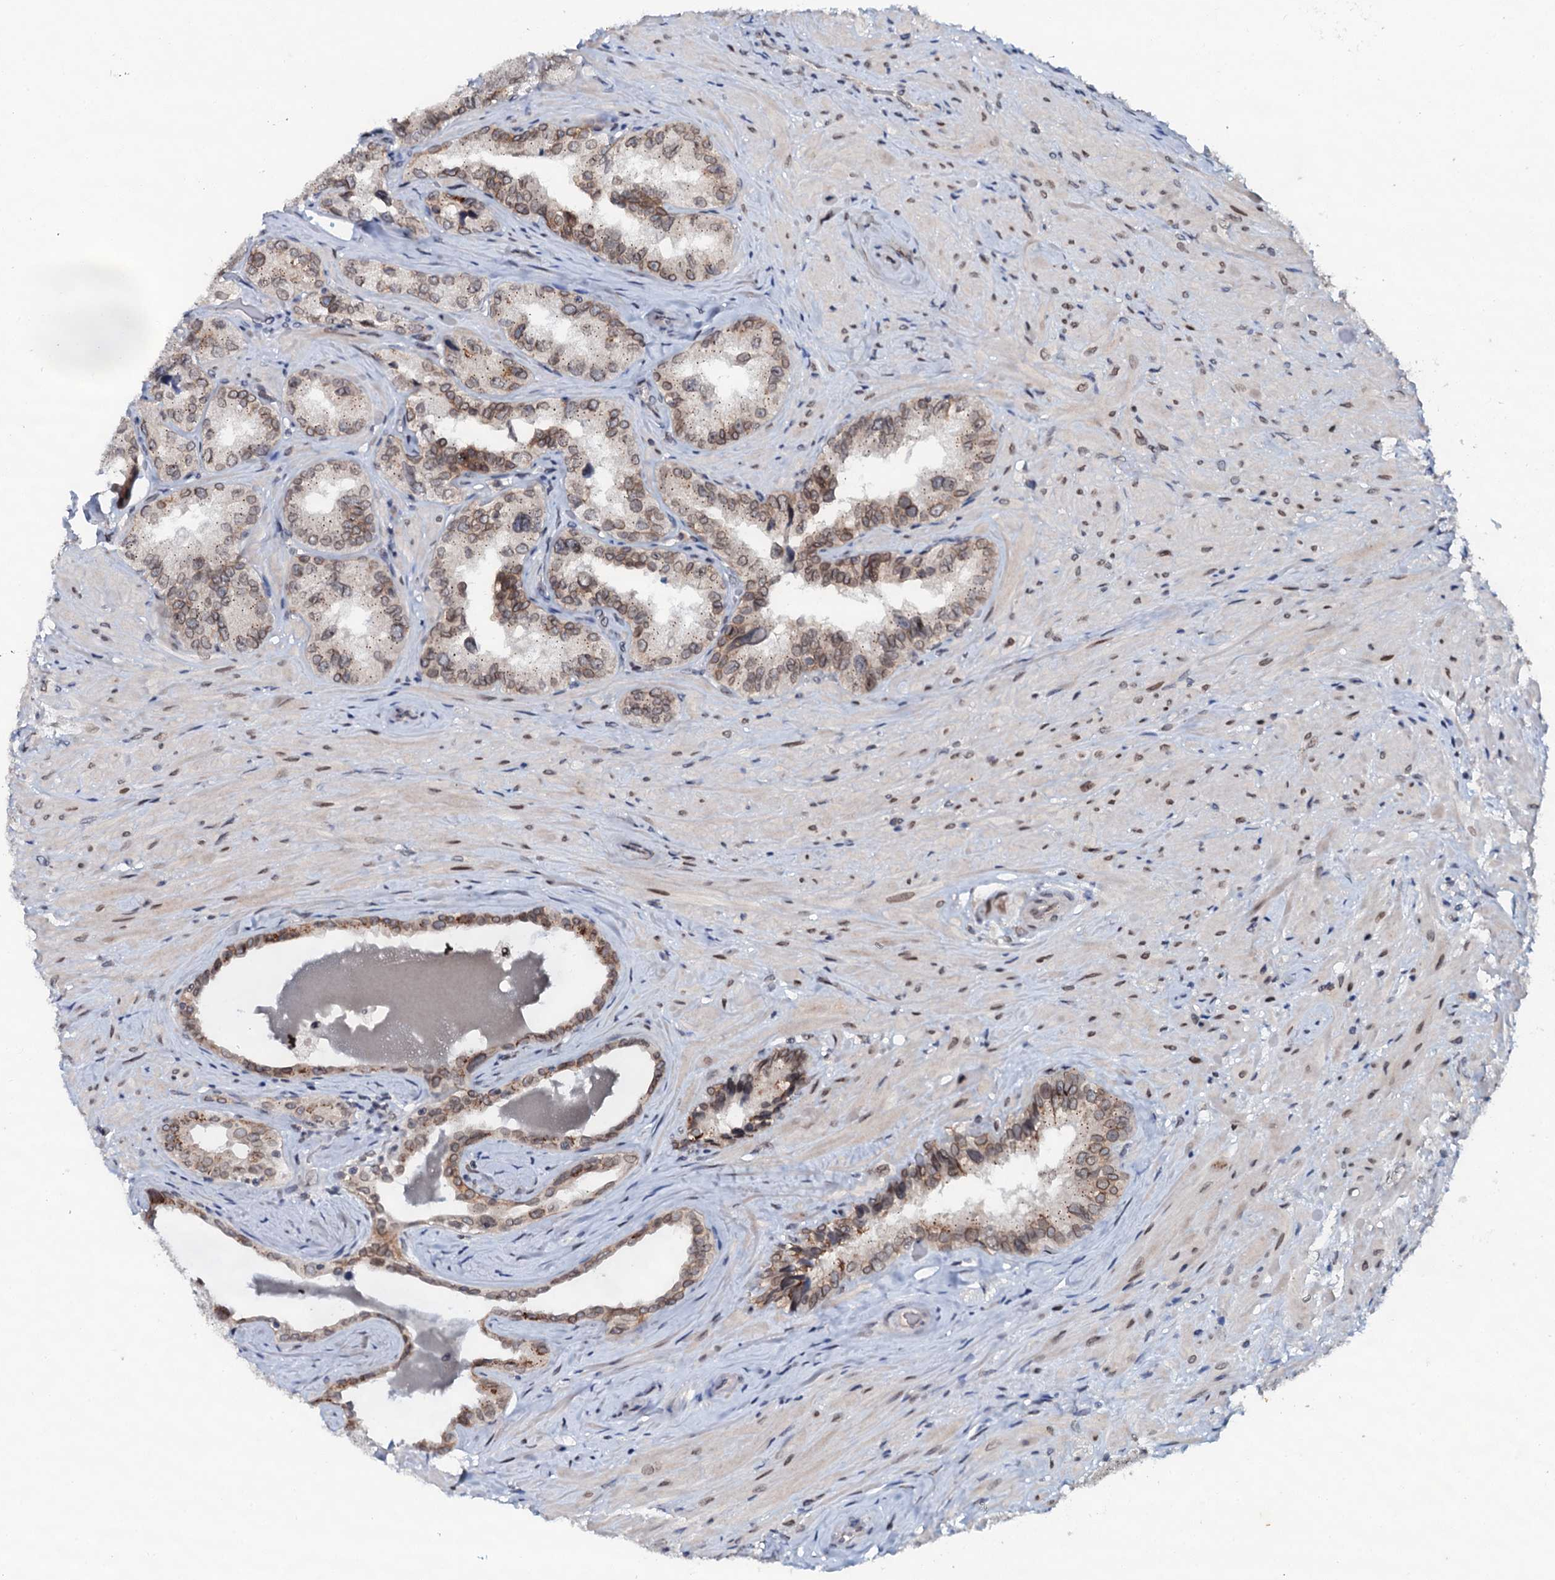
{"staining": {"intensity": "weak", "quantity": "<25%", "location": "cytoplasmic/membranous"}, "tissue": "seminal vesicle", "cell_type": "Glandular cells", "image_type": "normal", "snomed": [{"axis": "morphology", "description": "Normal tissue, NOS"}, {"axis": "topography", "description": "Seminal veicle"}, {"axis": "topography", "description": "Peripheral nerve tissue"}], "caption": "Immunohistochemical staining of normal human seminal vesicle exhibits no significant positivity in glandular cells.", "gene": "SNTA1", "patient": {"sex": "male", "age": 67}}